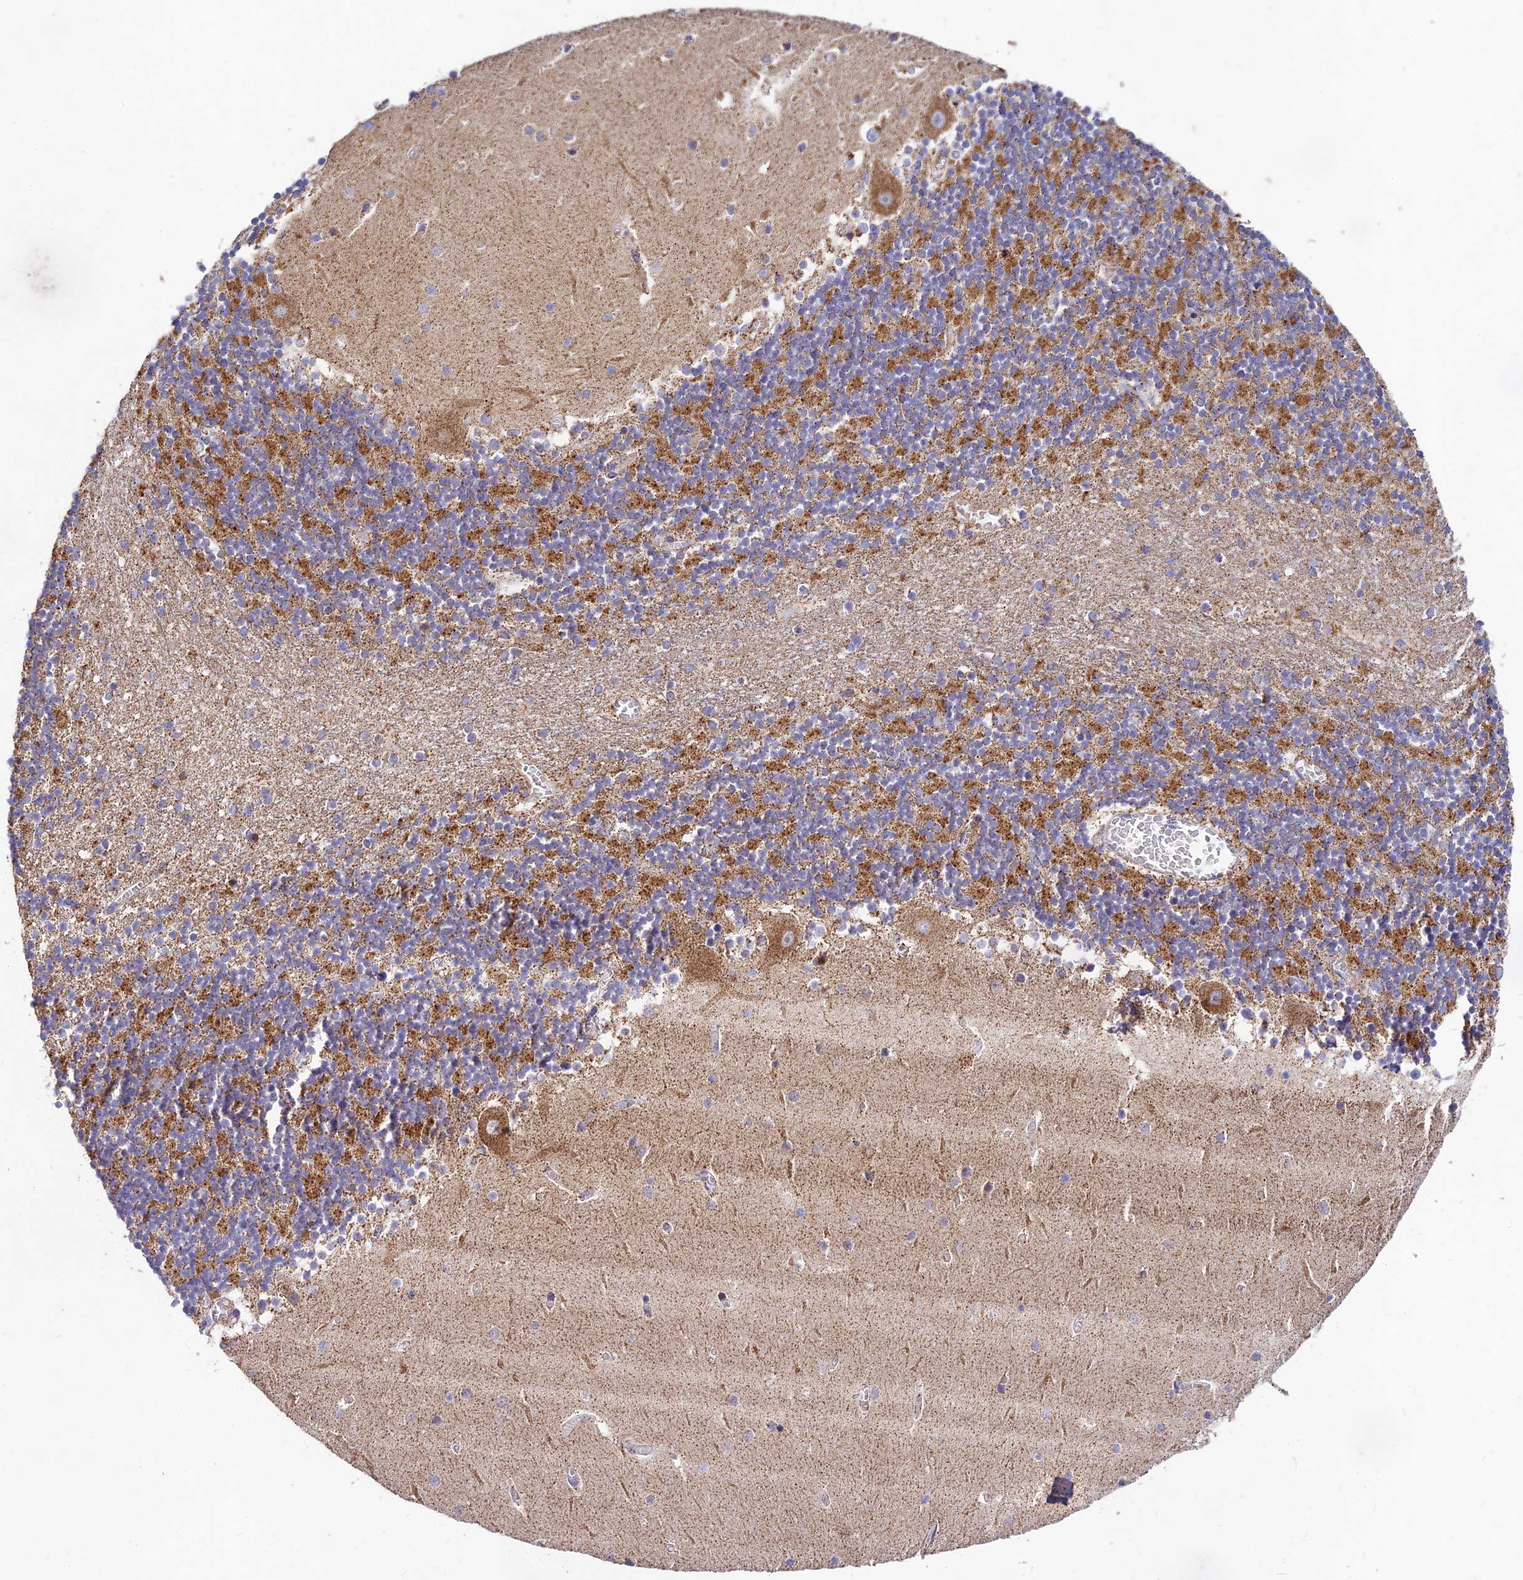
{"staining": {"intensity": "strong", "quantity": "25%-75%", "location": "cytoplasmic/membranous"}, "tissue": "cerebellum", "cell_type": "Cells in granular layer", "image_type": "normal", "snomed": [{"axis": "morphology", "description": "Normal tissue, NOS"}, {"axis": "topography", "description": "Cerebellum"}], "caption": "Immunohistochemistry (IHC) histopathology image of normal cerebellum stained for a protein (brown), which exhibits high levels of strong cytoplasmic/membranous staining in approximately 25%-75% of cells in granular layer.", "gene": "KHDC3L", "patient": {"sex": "female", "age": 28}}